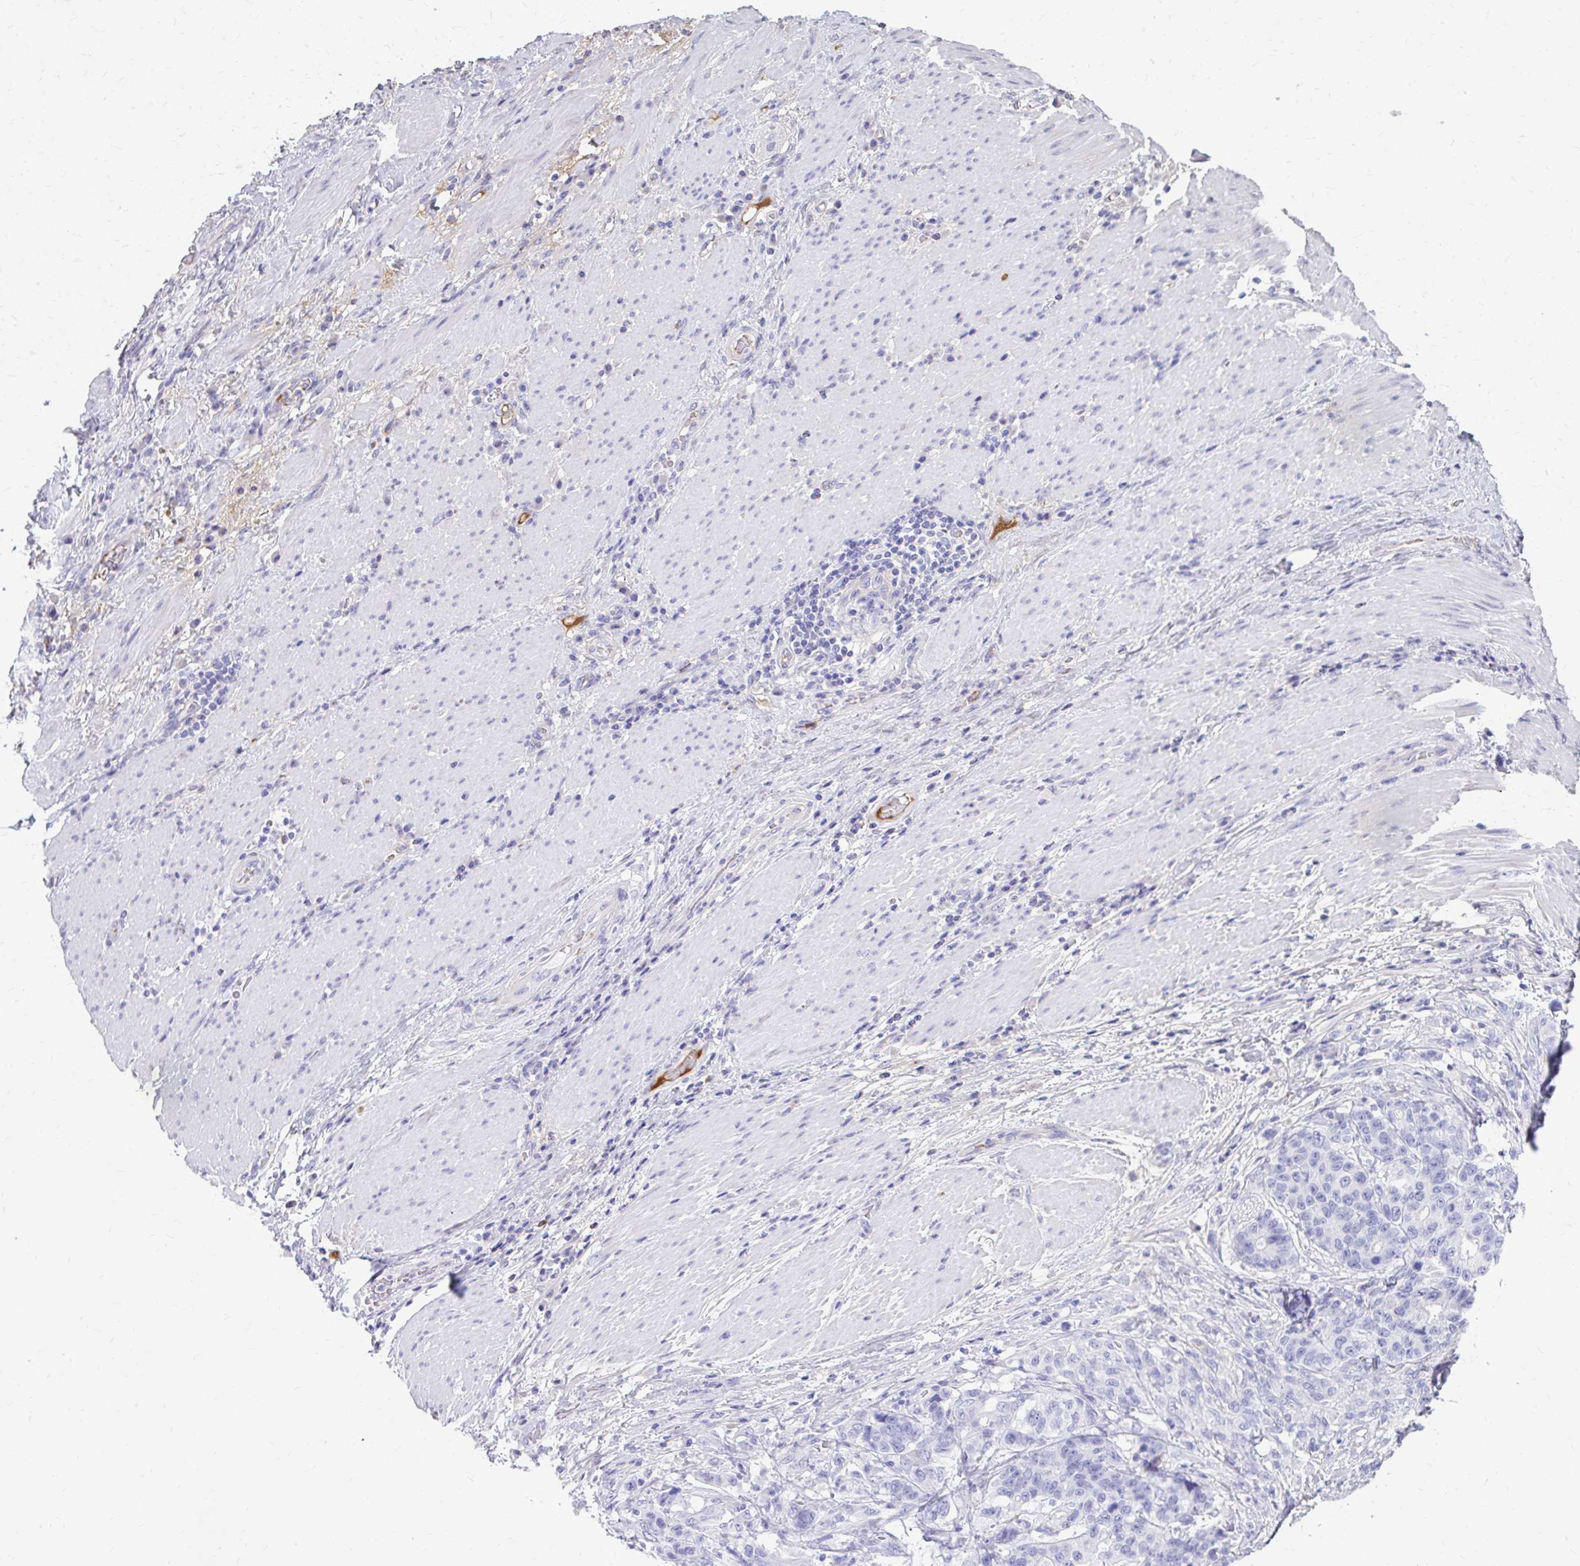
{"staining": {"intensity": "negative", "quantity": "none", "location": "none"}, "tissue": "stomach cancer", "cell_type": "Tumor cells", "image_type": "cancer", "snomed": [{"axis": "morphology", "description": "Normal tissue, NOS"}, {"axis": "morphology", "description": "Adenocarcinoma, NOS"}, {"axis": "topography", "description": "Stomach"}], "caption": "Immunohistochemical staining of human stomach adenocarcinoma shows no significant staining in tumor cells.", "gene": "CFH", "patient": {"sex": "female", "age": 64}}